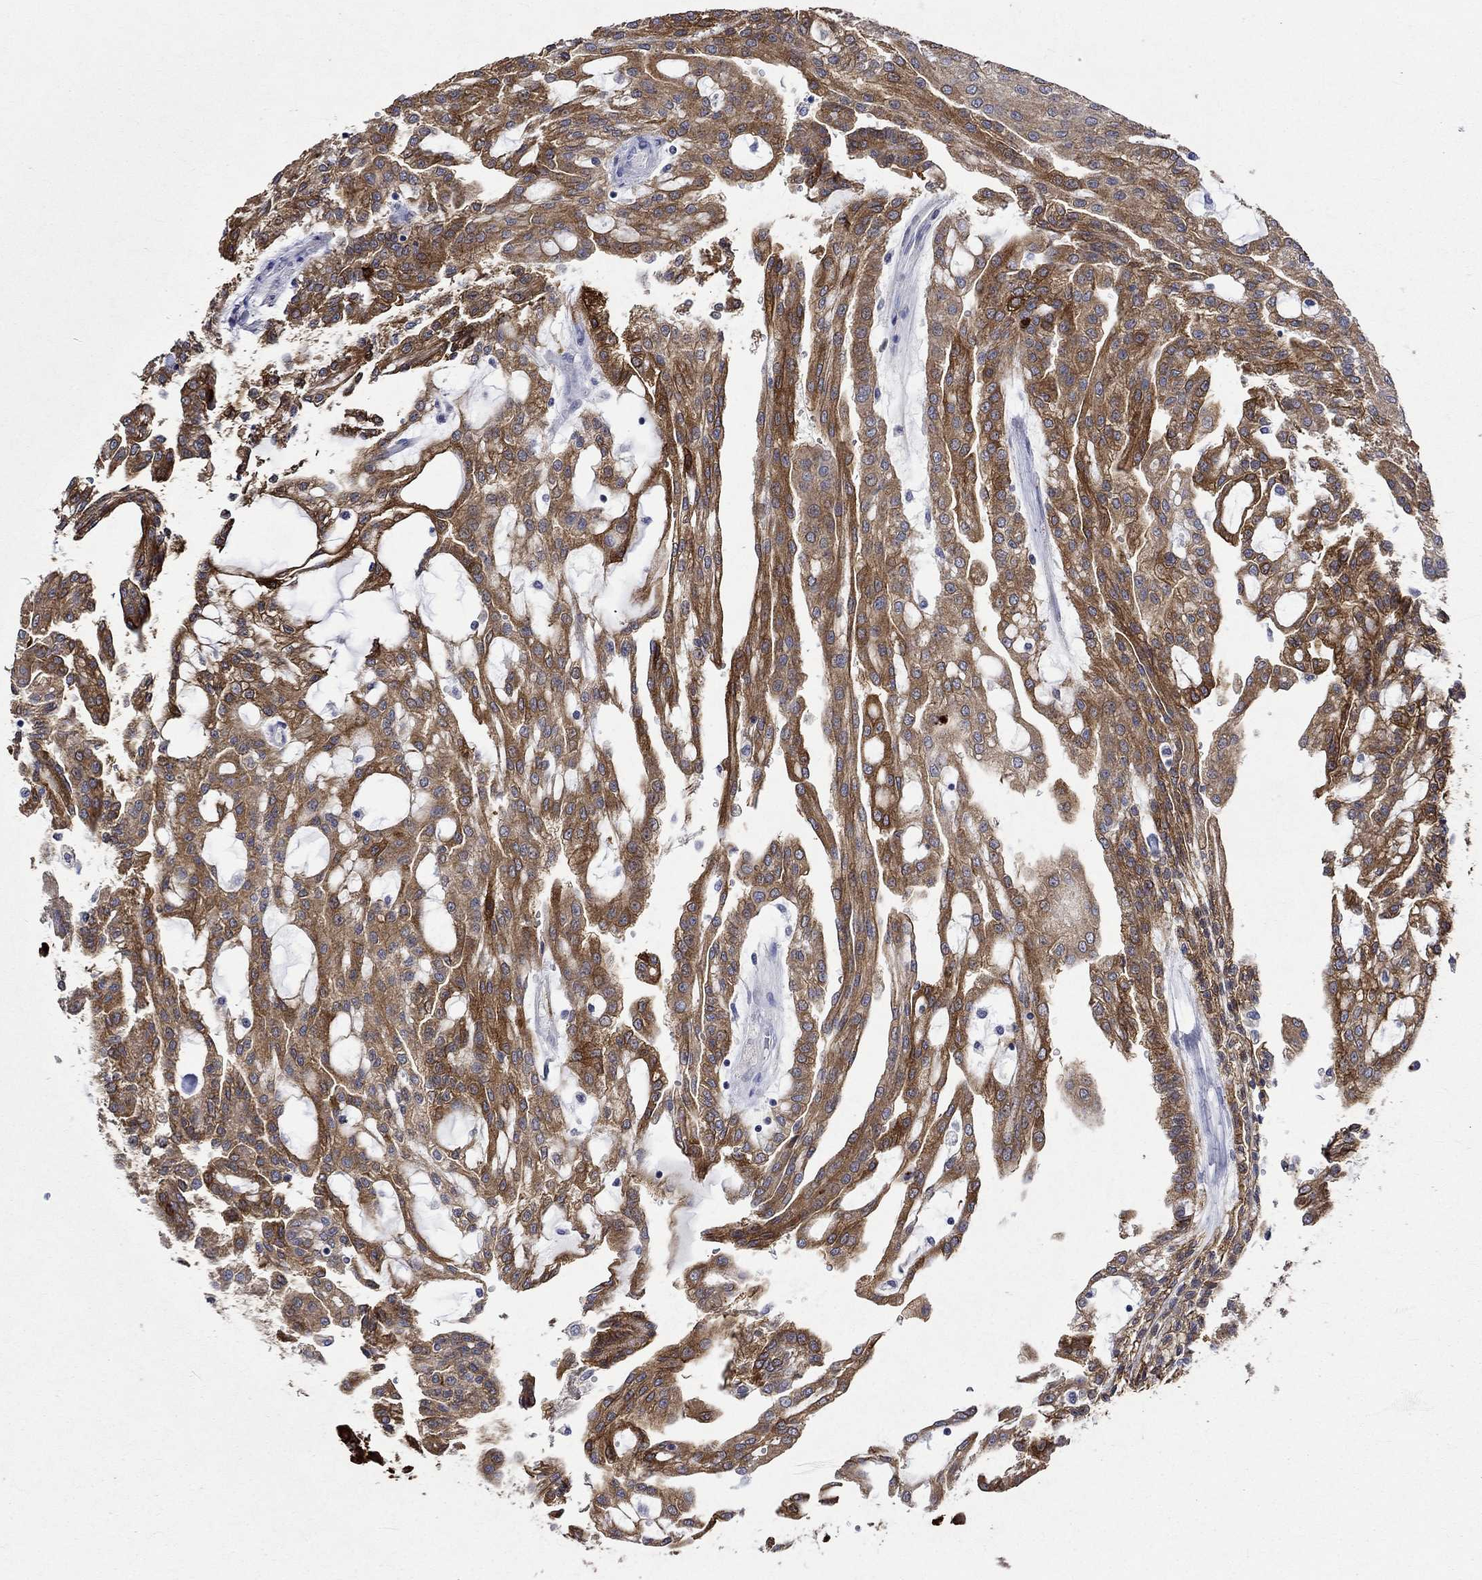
{"staining": {"intensity": "strong", "quantity": "25%-75%", "location": "cytoplasmic/membranous"}, "tissue": "renal cancer", "cell_type": "Tumor cells", "image_type": "cancer", "snomed": [{"axis": "morphology", "description": "Adenocarcinoma, NOS"}, {"axis": "topography", "description": "Kidney"}], "caption": "High-magnification brightfield microscopy of renal adenocarcinoma stained with DAB (brown) and counterstained with hematoxylin (blue). tumor cells exhibit strong cytoplasmic/membranous positivity is seen in about25%-75% of cells. (Stains: DAB (3,3'-diaminobenzidine) in brown, nuclei in blue, Microscopy: brightfield microscopy at high magnification).", "gene": "CRYAB", "patient": {"sex": "male", "age": 63}}